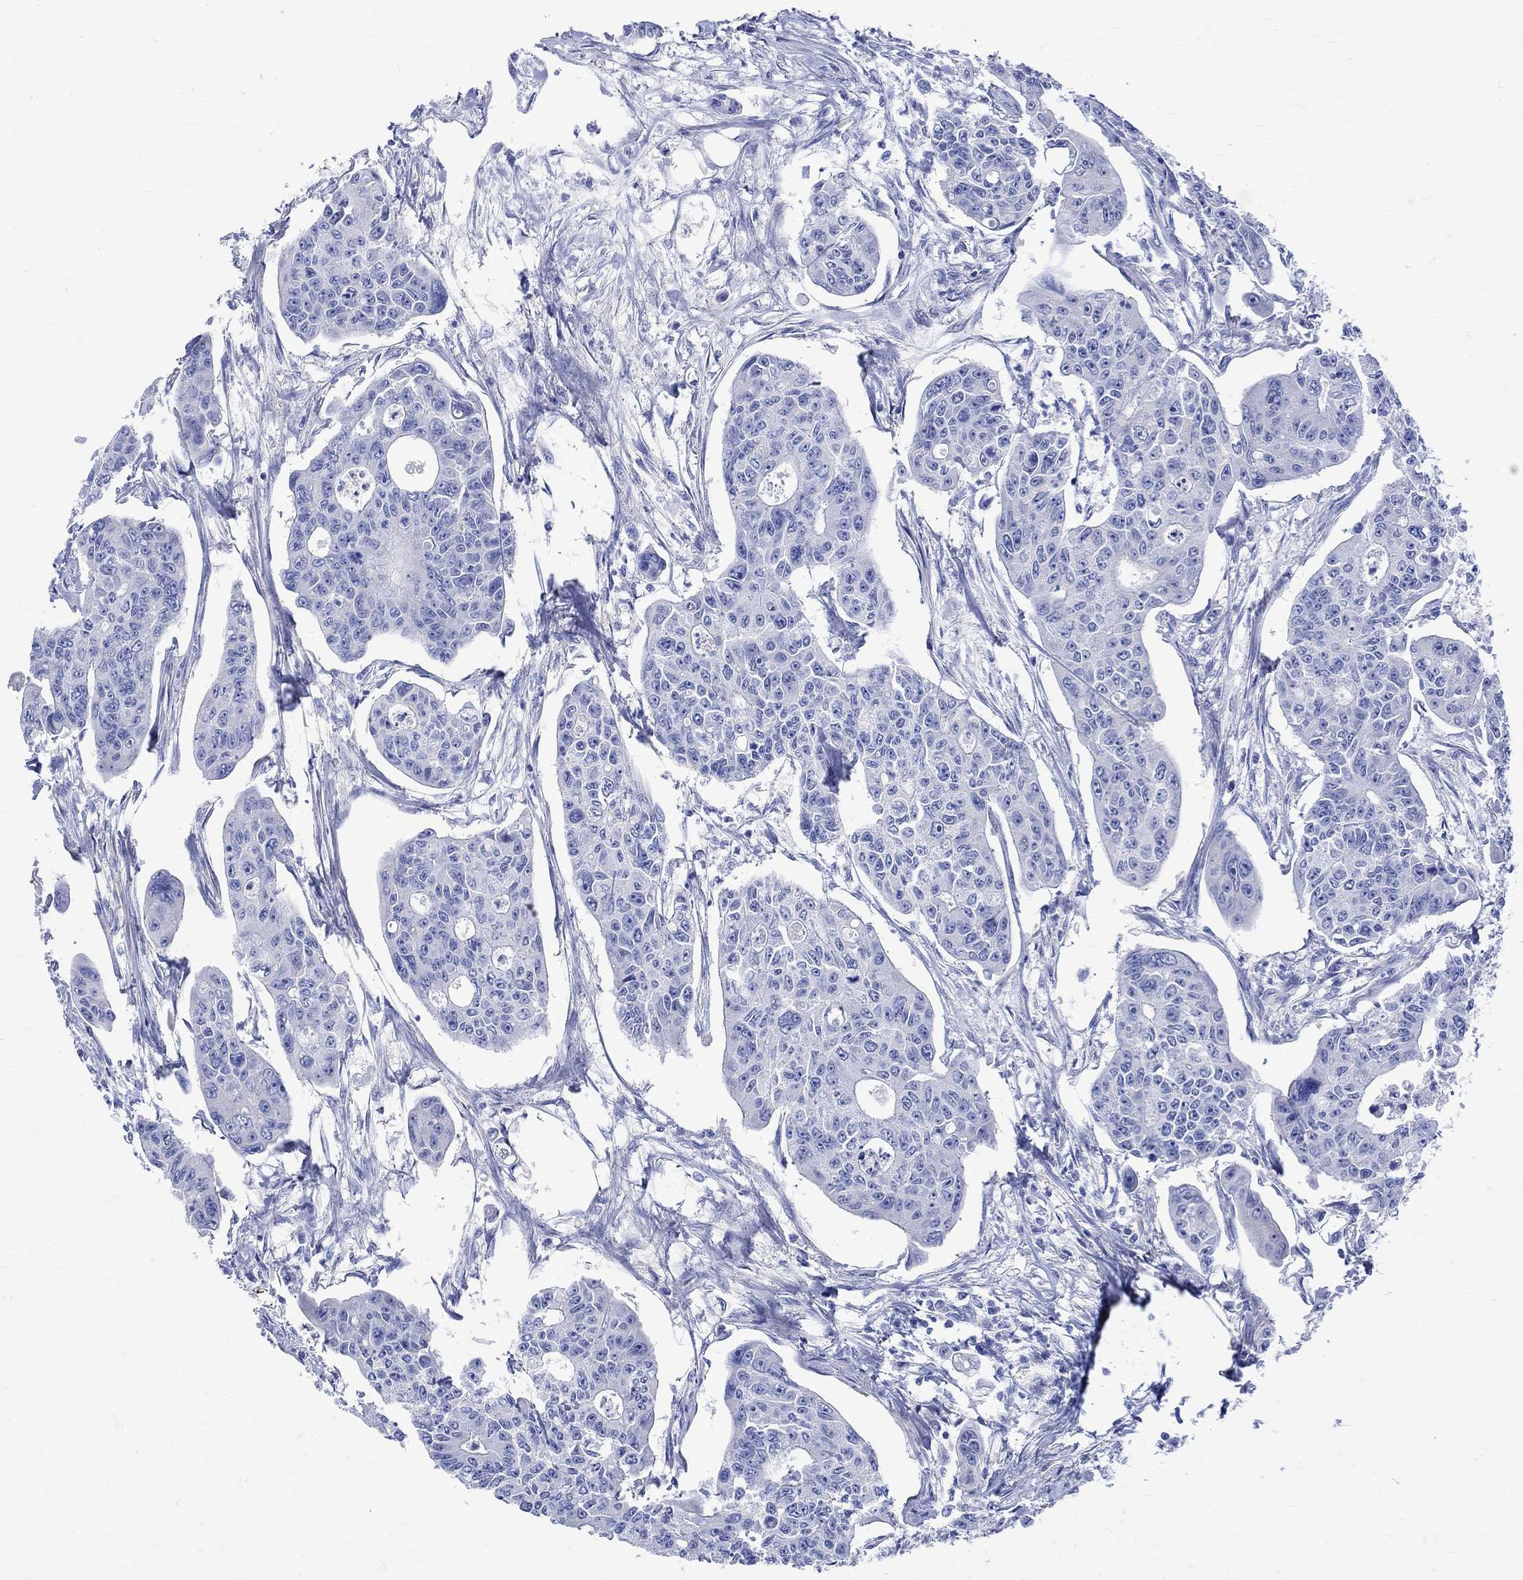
{"staining": {"intensity": "negative", "quantity": "none", "location": "none"}, "tissue": "colorectal cancer", "cell_type": "Tumor cells", "image_type": "cancer", "snomed": [{"axis": "morphology", "description": "Adenocarcinoma, NOS"}, {"axis": "topography", "description": "Colon"}], "caption": "The photomicrograph shows no staining of tumor cells in colorectal cancer.", "gene": "PARVB", "patient": {"sex": "male", "age": 70}}